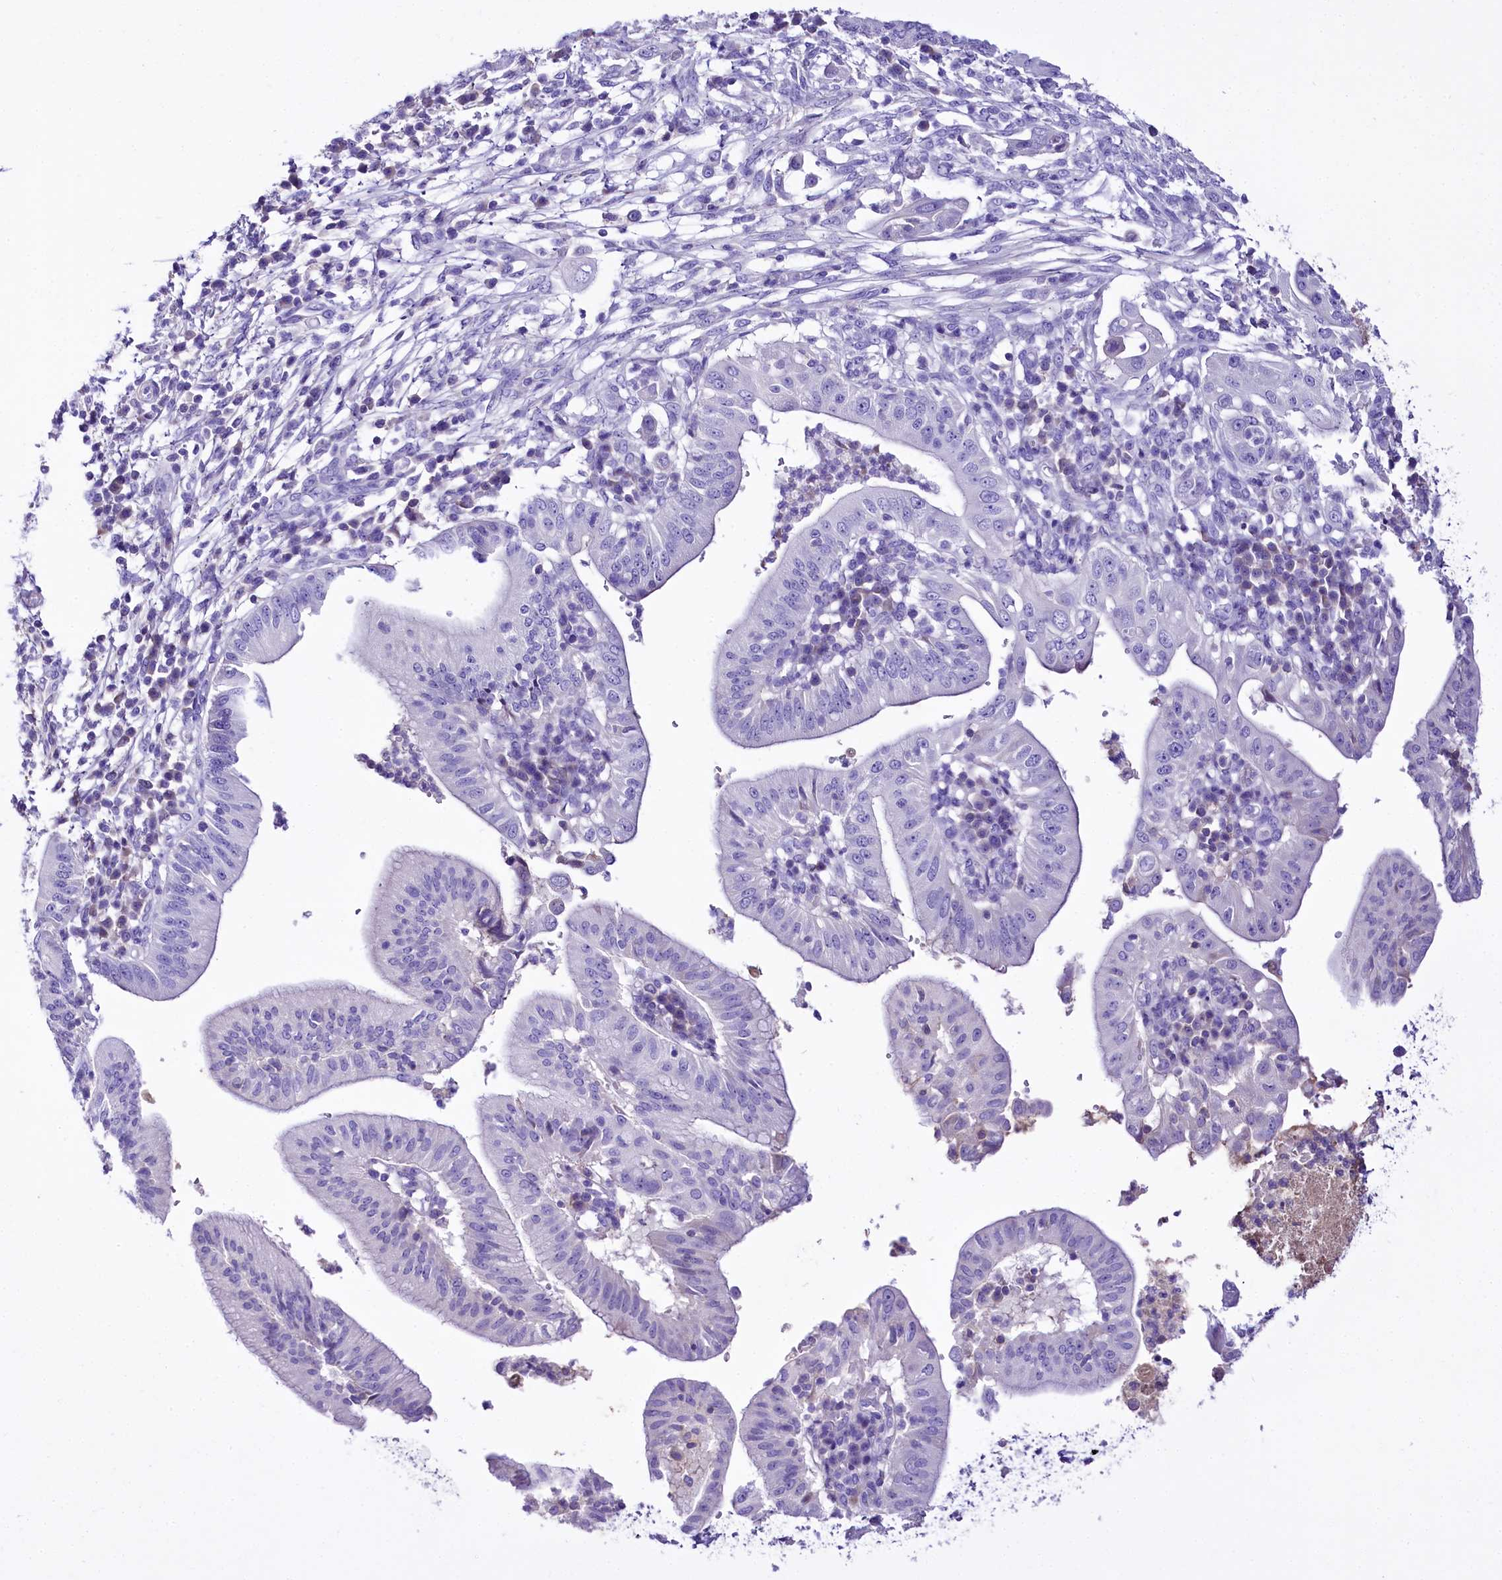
{"staining": {"intensity": "negative", "quantity": "none", "location": "none"}, "tissue": "pancreatic cancer", "cell_type": "Tumor cells", "image_type": "cancer", "snomed": [{"axis": "morphology", "description": "Adenocarcinoma, NOS"}, {"axis": "topography", "description": "Pancreas"}], "caption": "Adenocarcinoma (pancreatic) stained for a protein using IHC displays no staining tumor cells.", "gene": "A2ML1", "patient": {"sex": "male", "age": 68}}